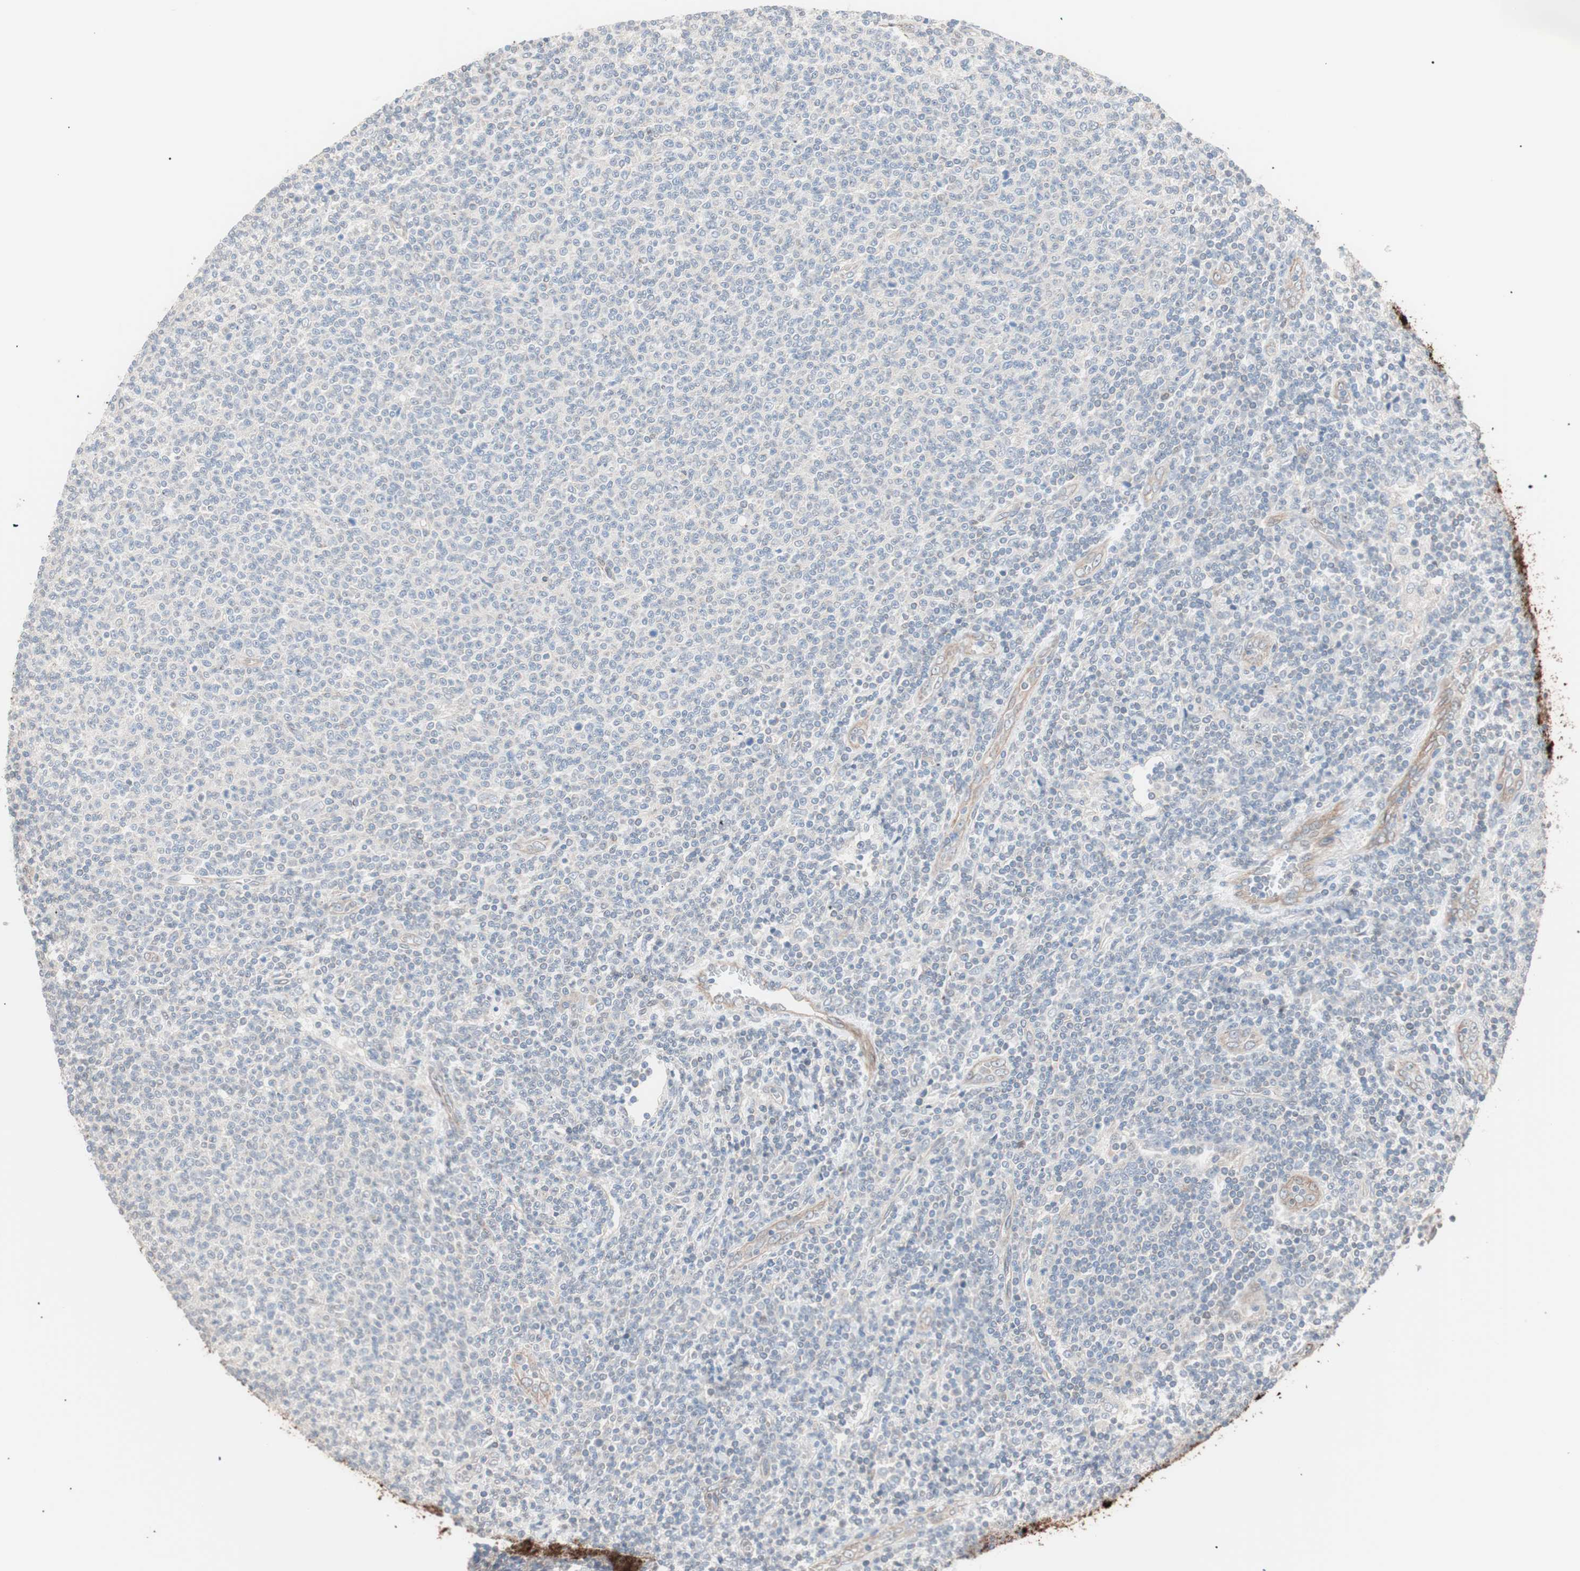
{"staining": {"intensity": "negative", "quantity": "none", "location": "none"}, "tissue": "lymphoma", "cell_type": "Tumor cells", "image_type": "cancer", "snomed": [{"axis": "morphology", "description": "Malignant lymphoma, non-Hodgkin's type, Low grade"}, {"axis": "topography", "description": "Lymph node"}], "caption": "Tumor cells are negative for brown protein staining in lymphoma.", "gene": "SMG1", "patient": {"sex": "male", "age": 66}}